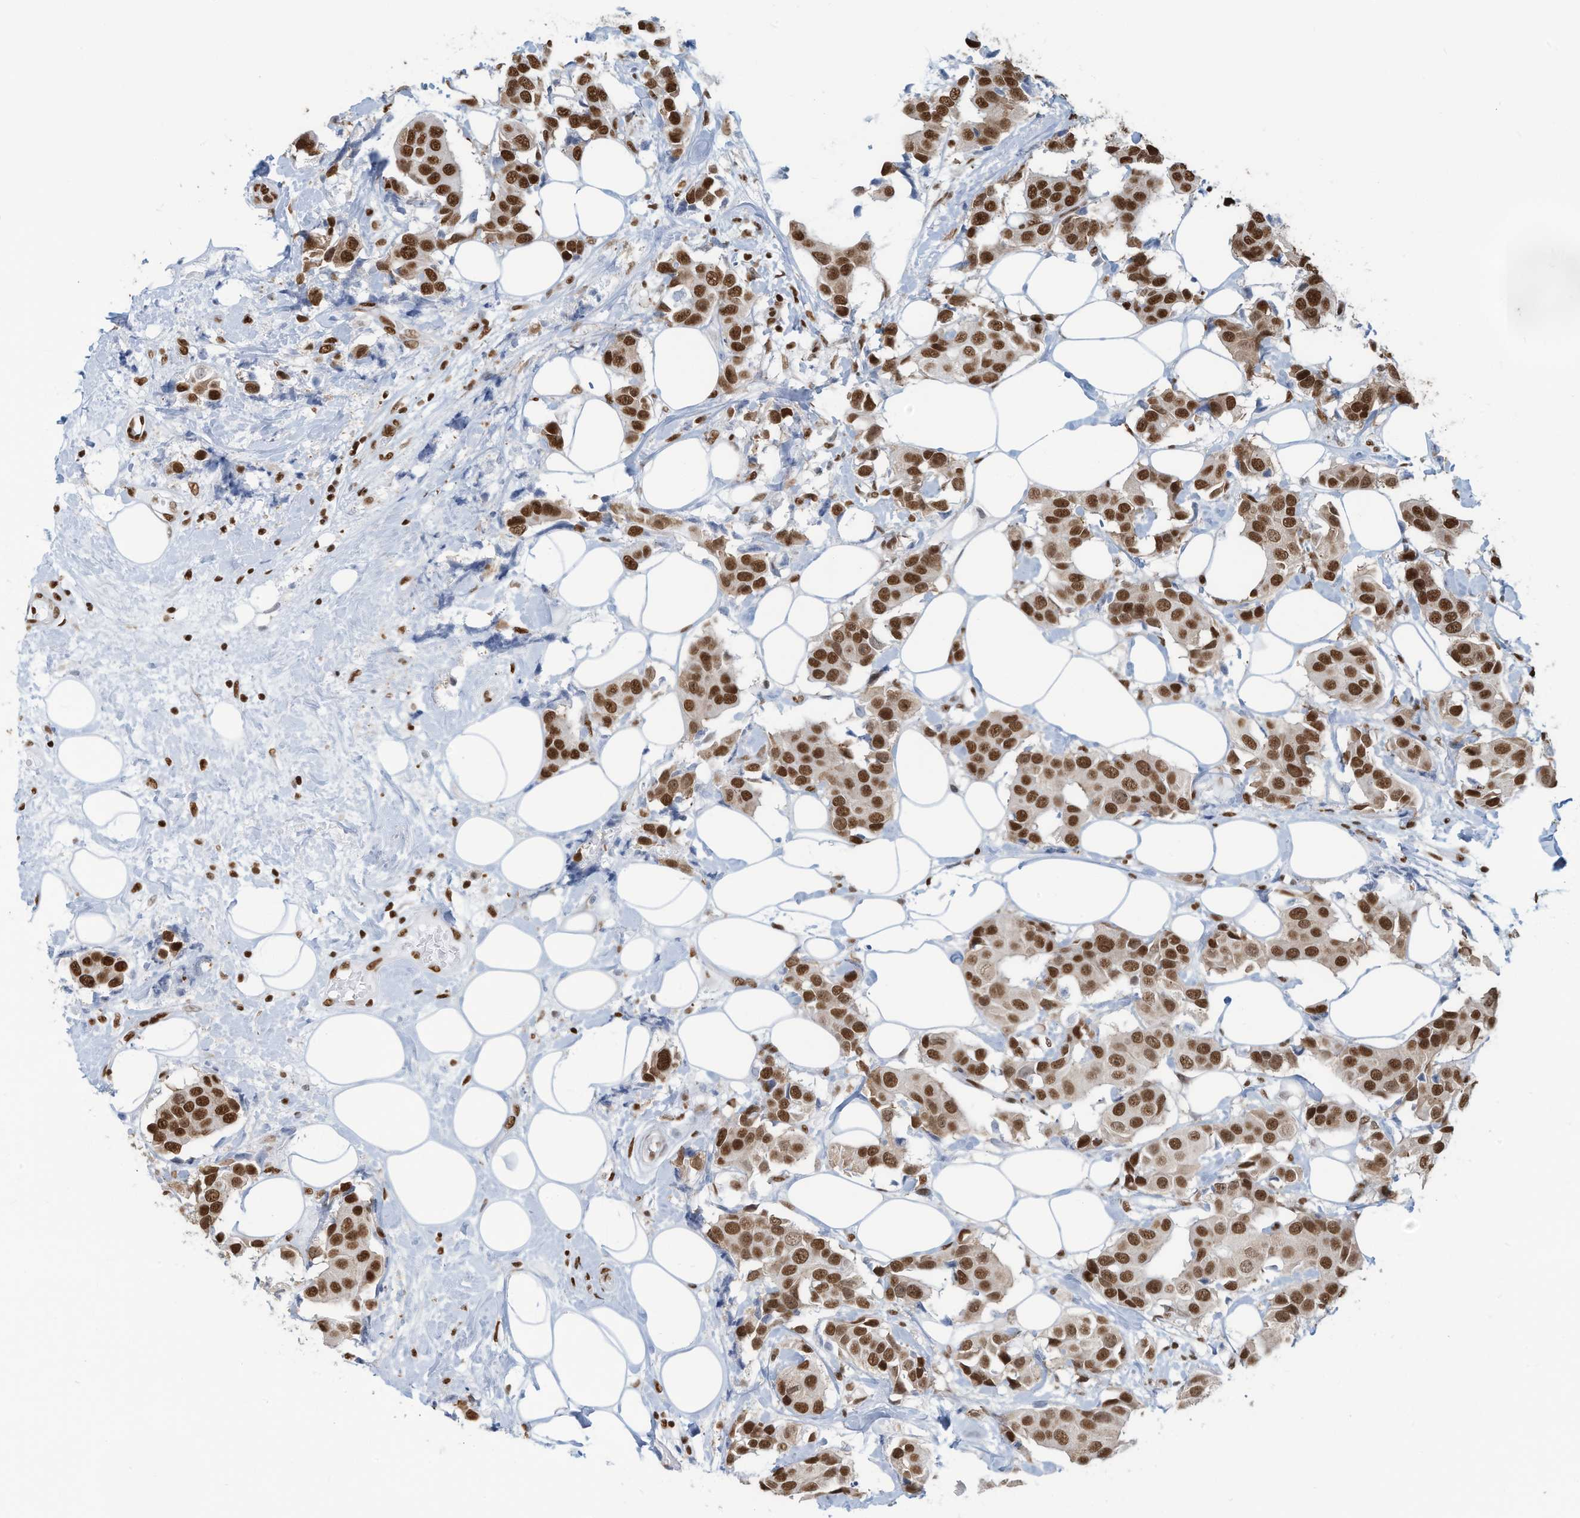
{"staining": {"intensity": "strong", "quantity": ">75%", "location": "nuclear"}, "tissue": "breast cancer", "cell_type": "Tumor cells", "image_type": "cancer", "snomed": [{"axis": "morphology", "description": "Normal tissue, NOS"}, {"axis": "morphology", "description": "Duct carcinoma"}, {"axis": "topography", "description": "Breast"}], "caption": "Protein staining of invasive ductal carcinoma (breast) tissue displays strong nuclear staining in approximately >75% of tumor cells.", "gene": "SARNP", "patient": {"sex": "female", "age": 39}}